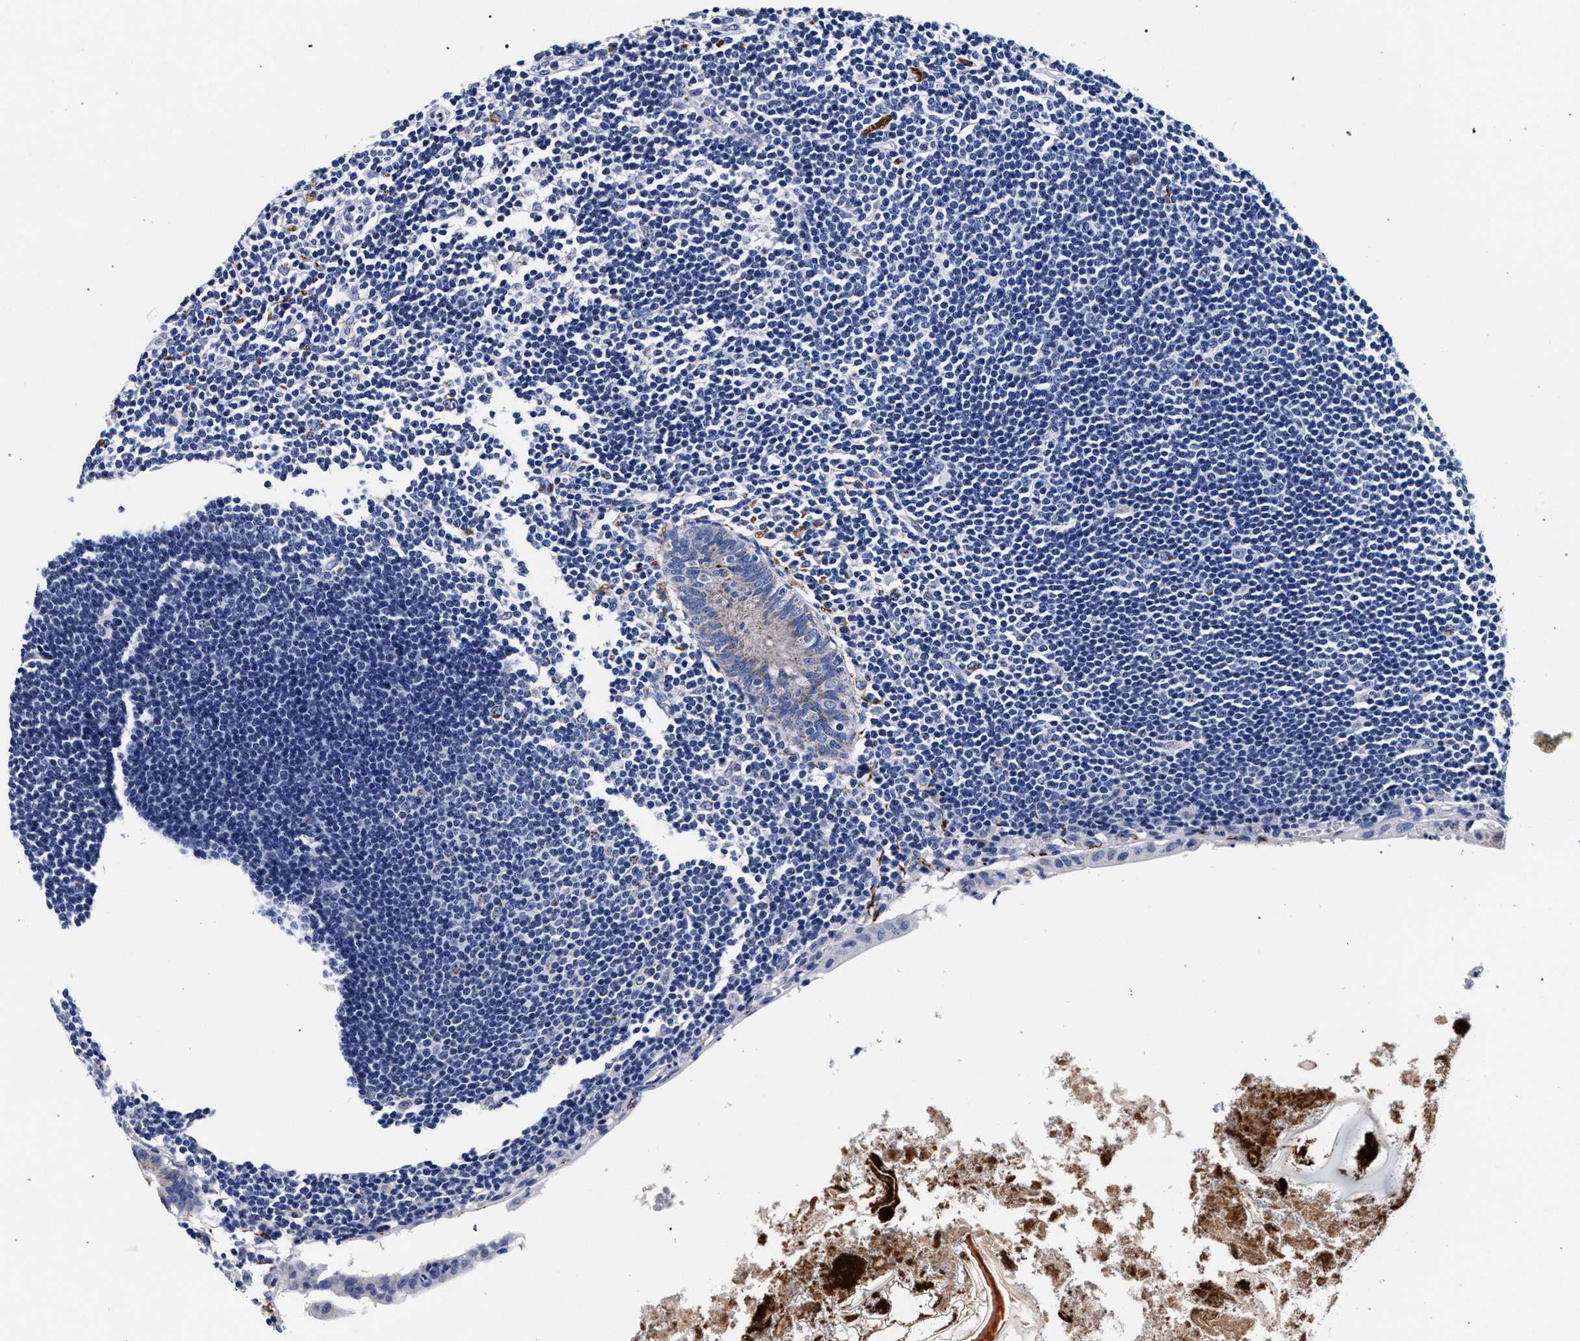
{"staining": {"intensity": "negative", "quantity": "none", "location": "none"}, "tissue": "appendix", "cell_type": "Glandular cells", "image_type": "normal", "snomed": [{"axis": "morphology", "description": "Normal tissue, NOS"}, {"axis": "topography", "description": "Appendix"}], "caption": "IHC histopathology image of unremarkable human appendix stained for a protein (brown), which shows no expression in glandular cells.", "gene": "RAB3B", "patient": {"sex": "female", "age": 50}}